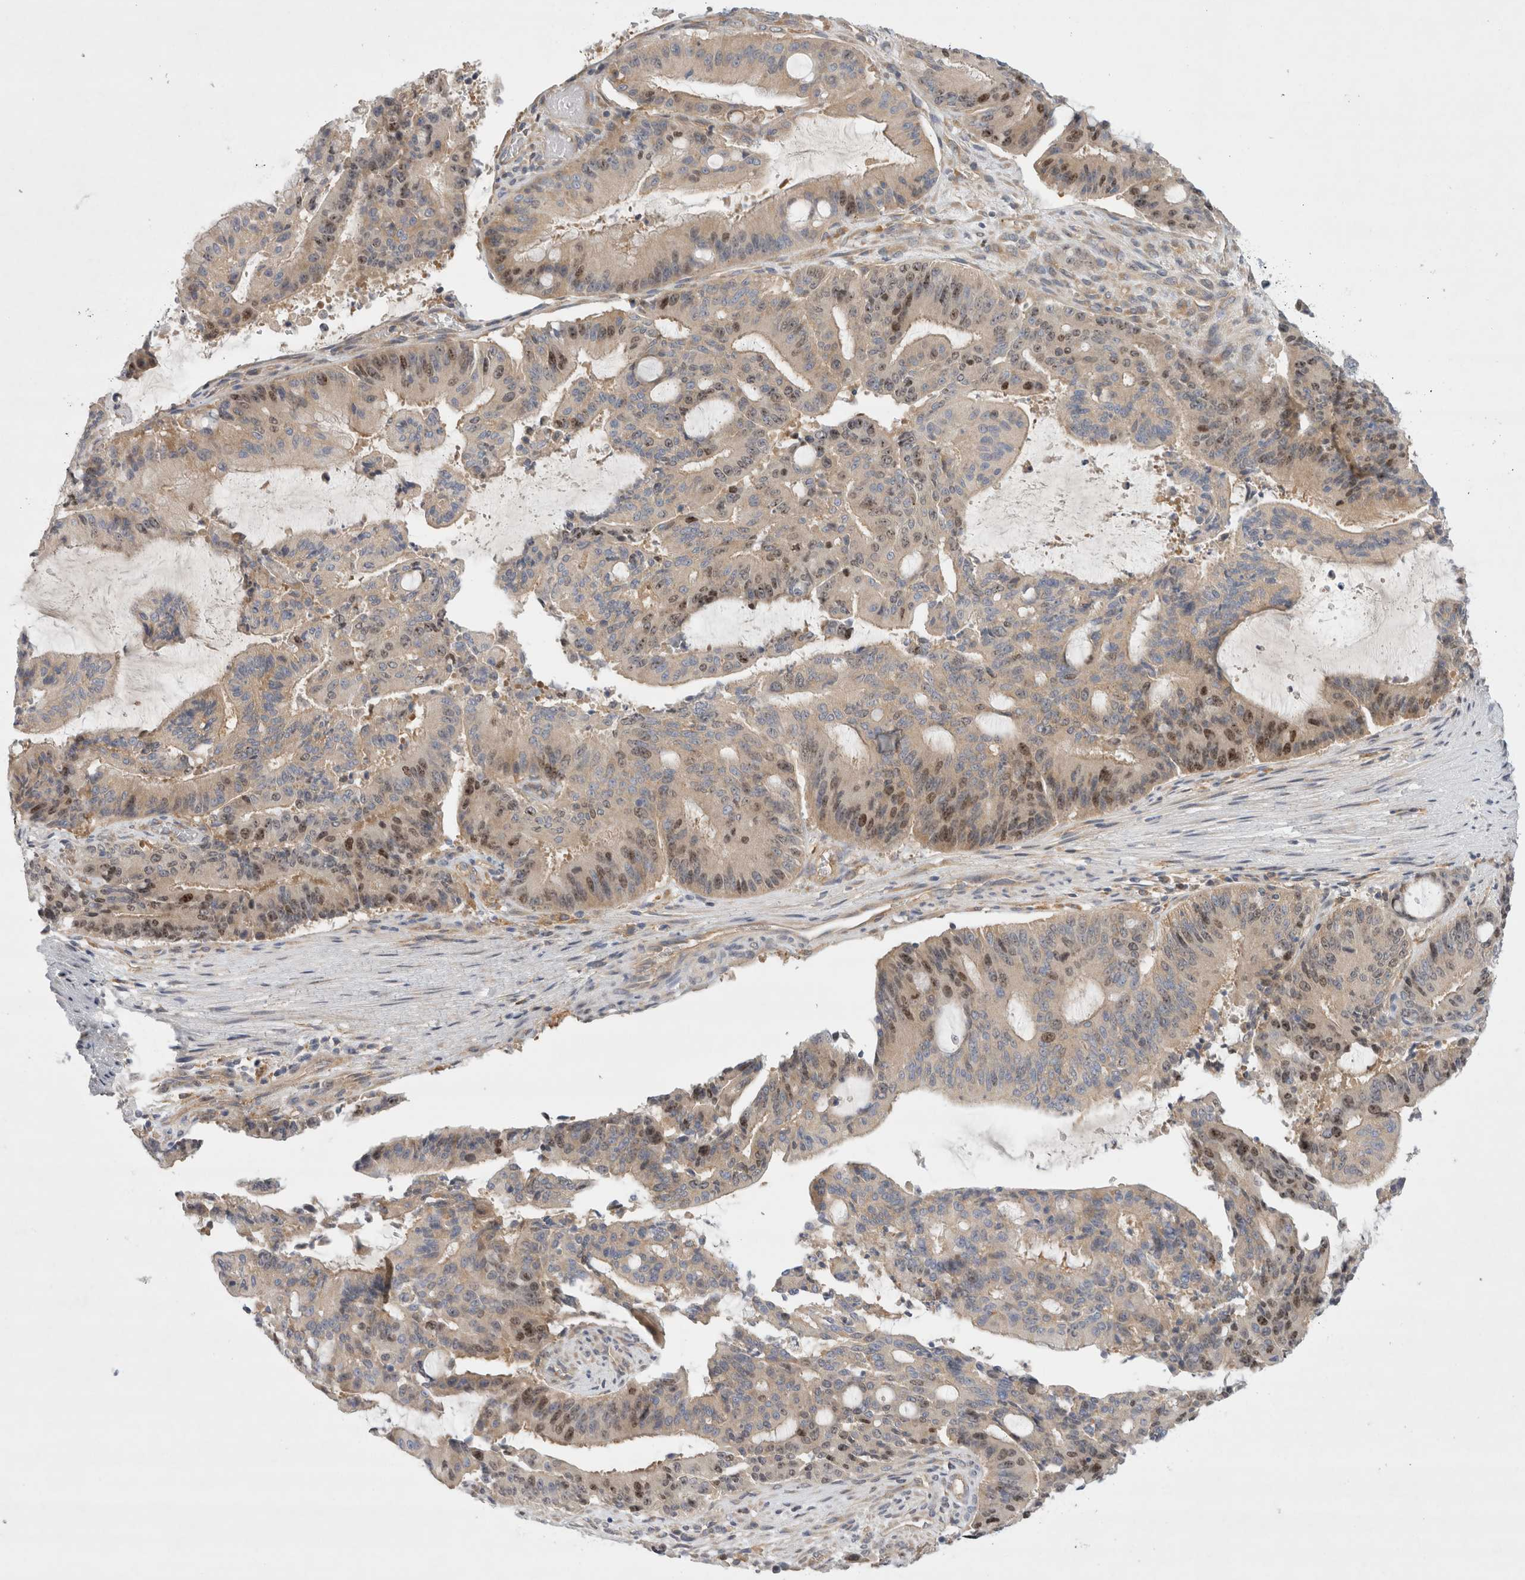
{"staining": {"intensity": "weak", "quantity": ">75%", "location": "cytoplasmic/membranous,nuclear"}, "tissue": "liver cancer", "cell_type": "Tumor cells", "image_type": "cancer", "snomed": [{"axis": "morphology", "description": "Normal tissue, NOS"}, {"axis": "morphology", "description": "Cholangiocarcinoma"}, {"axis": "topography", "description": "Liver"}, {"axis": "topography", "description": "Peripheral nerve tissue"}], "caption": "The photomicrograph exhibits immunohistochemical staining of liver cholangiocarcinoma. There is weak cytoplasmic/membranous and nuclear staining is seen in about >75% of tumor cells.", "gene": "CDCA7L", "patient": {"sex": "female", "age": 73}}